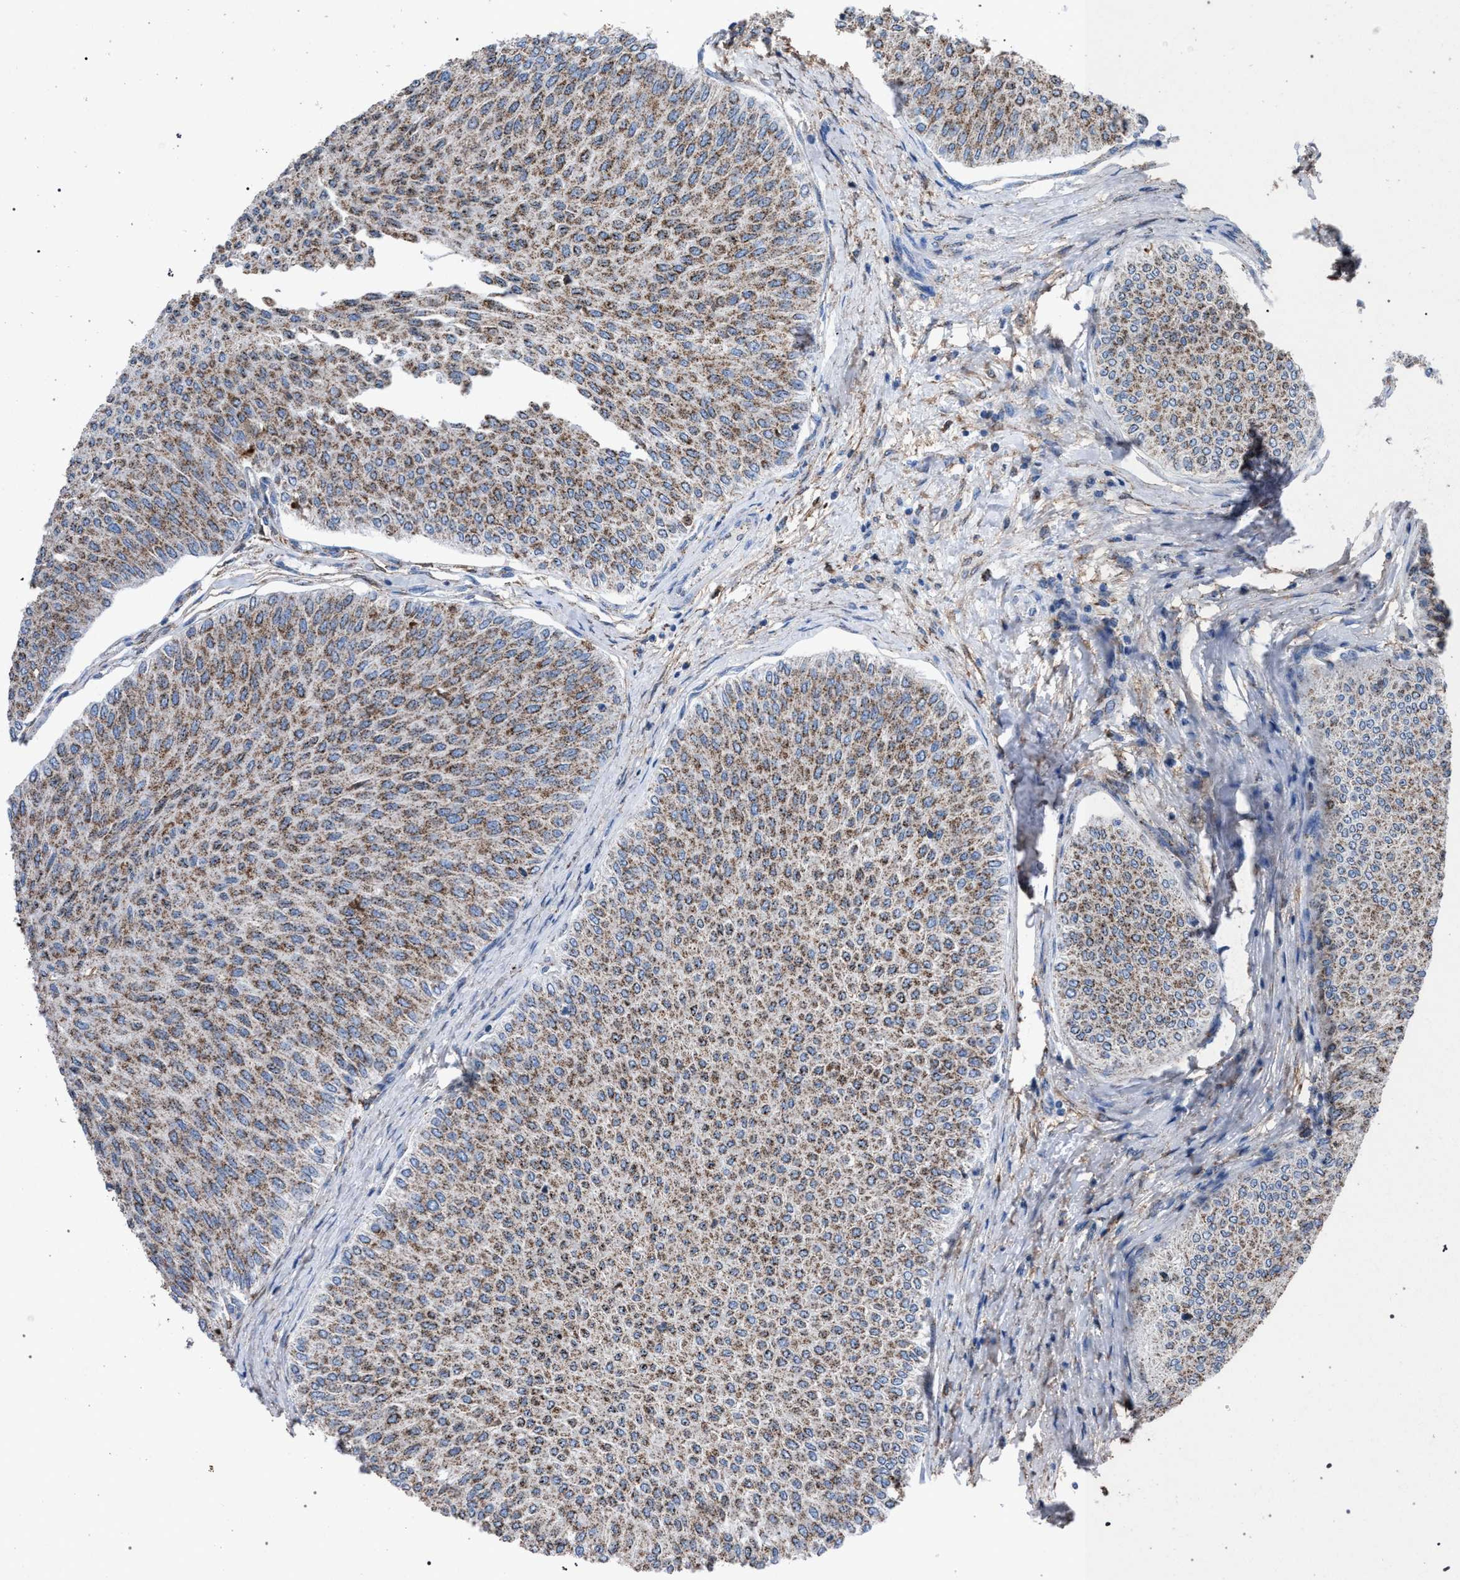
{"staining": {"intensity": "moderate", "quantity": ">75%", "location": "cytoplasmic/membranous"}, "tissue": "urothelial cancer", "cell_type": "Tumor cells", "image_type": "cancer", "snomed": [{"axis": "morphology", "description": "Urothelial carcinoma, Low grade"}, {"axis": "topography", "description": "Urinary bladder"}], "caption": "Tumor cells demonstrate moderate cytoplasmic/membranous staining in approximately >75% of cells in urothelial carcinoma (low-grade). Immunohistochemistry stains the protein in brown and the nuclei are stained blue.", "gene": "HSD17B4", "patient": {"sex": "male", "age": 78}}